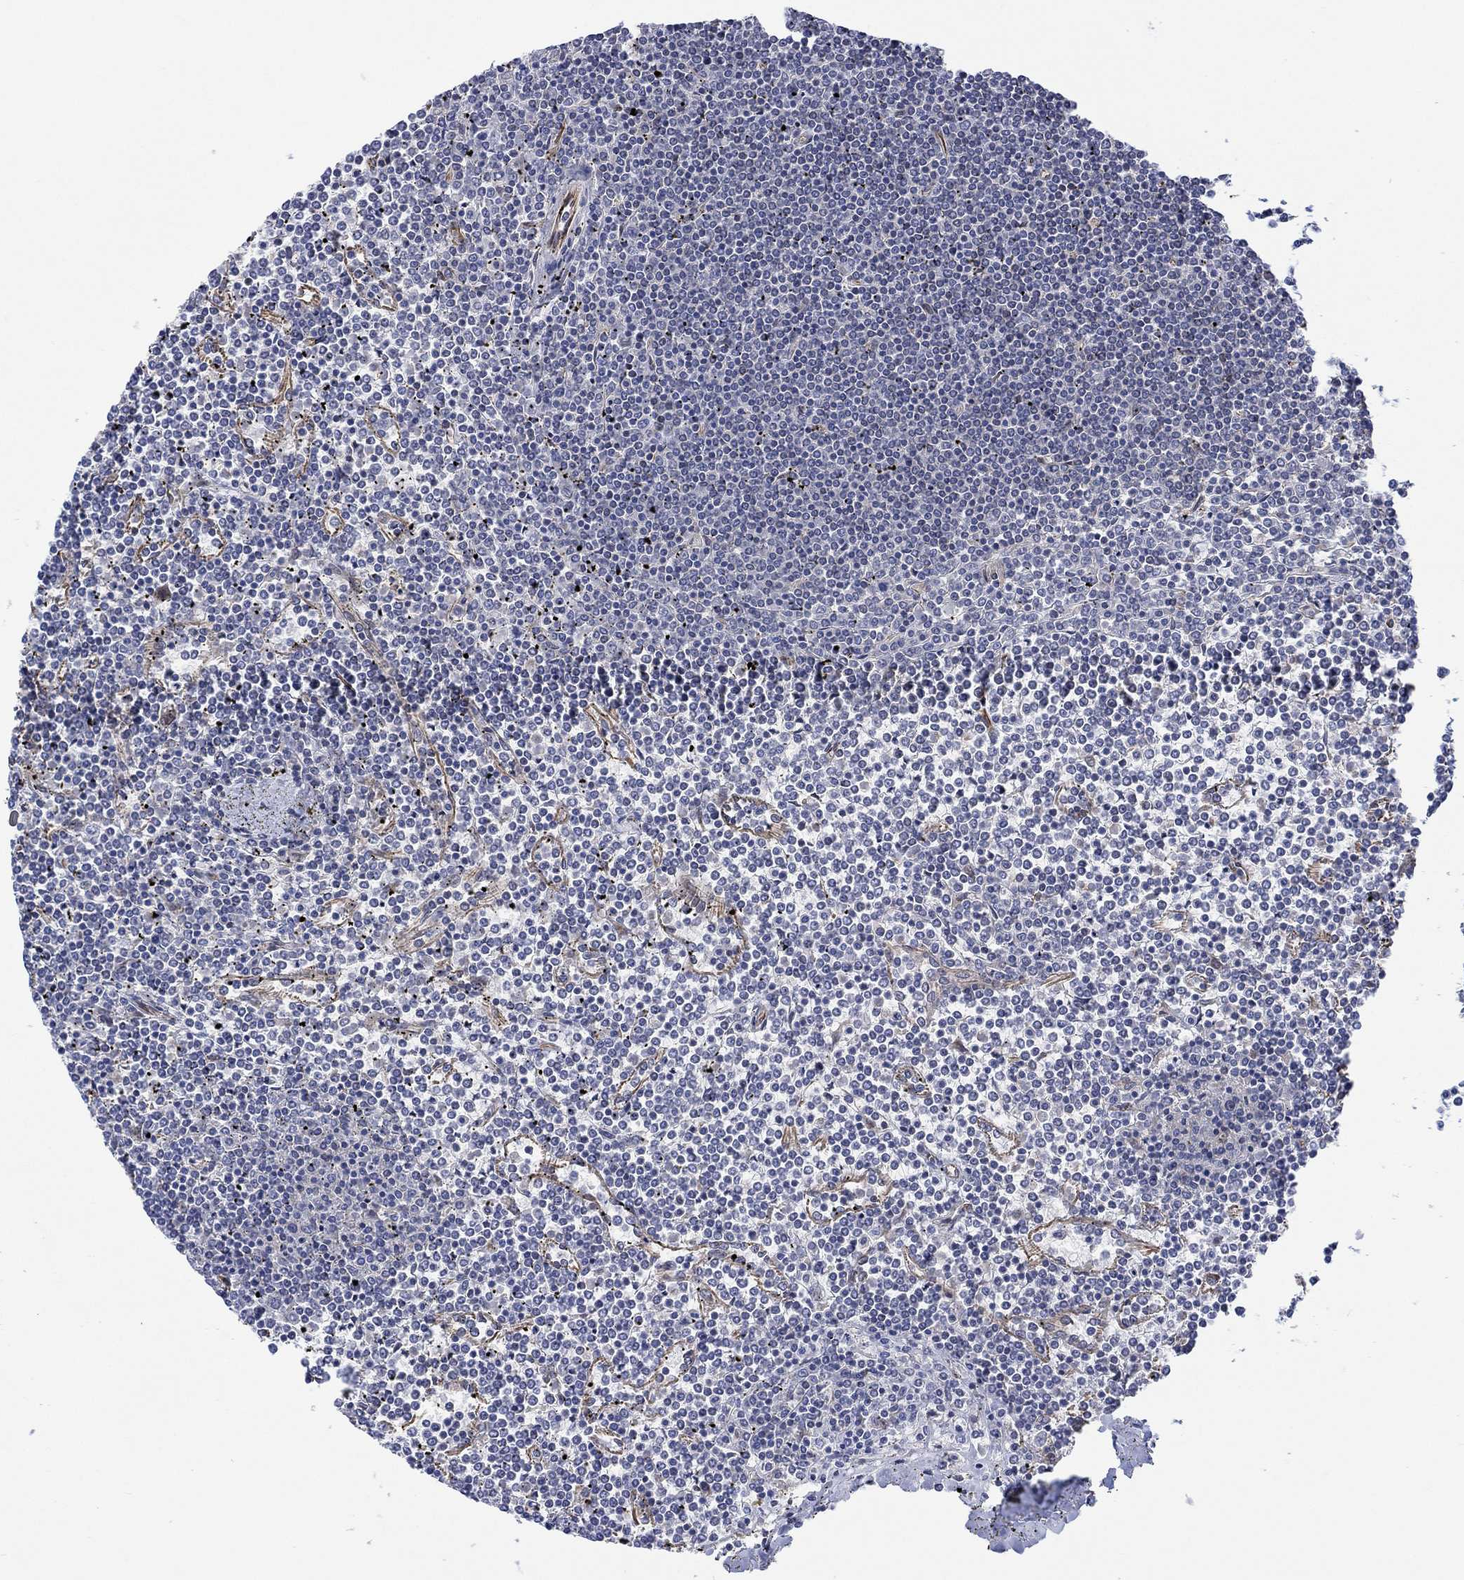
{"staining": {"intensity": "negative", "quantity": "none", "location": "none"}, "tissue": "lymphoma", "cell_type": "Tumor cells", "image_type": "cancer", "snomed": [{"axis": "morphology", "description": "Malignant lymphoma, non-Hodgkin's type, Low grade"}, {"axis": "topography", "description": "Spleen"}], "caption": "Protein analysis of lymphoma shows no significant expression in tumor cells.", "gene": "CAMK1D", "patient": {"sex": "female", "age": 19}}